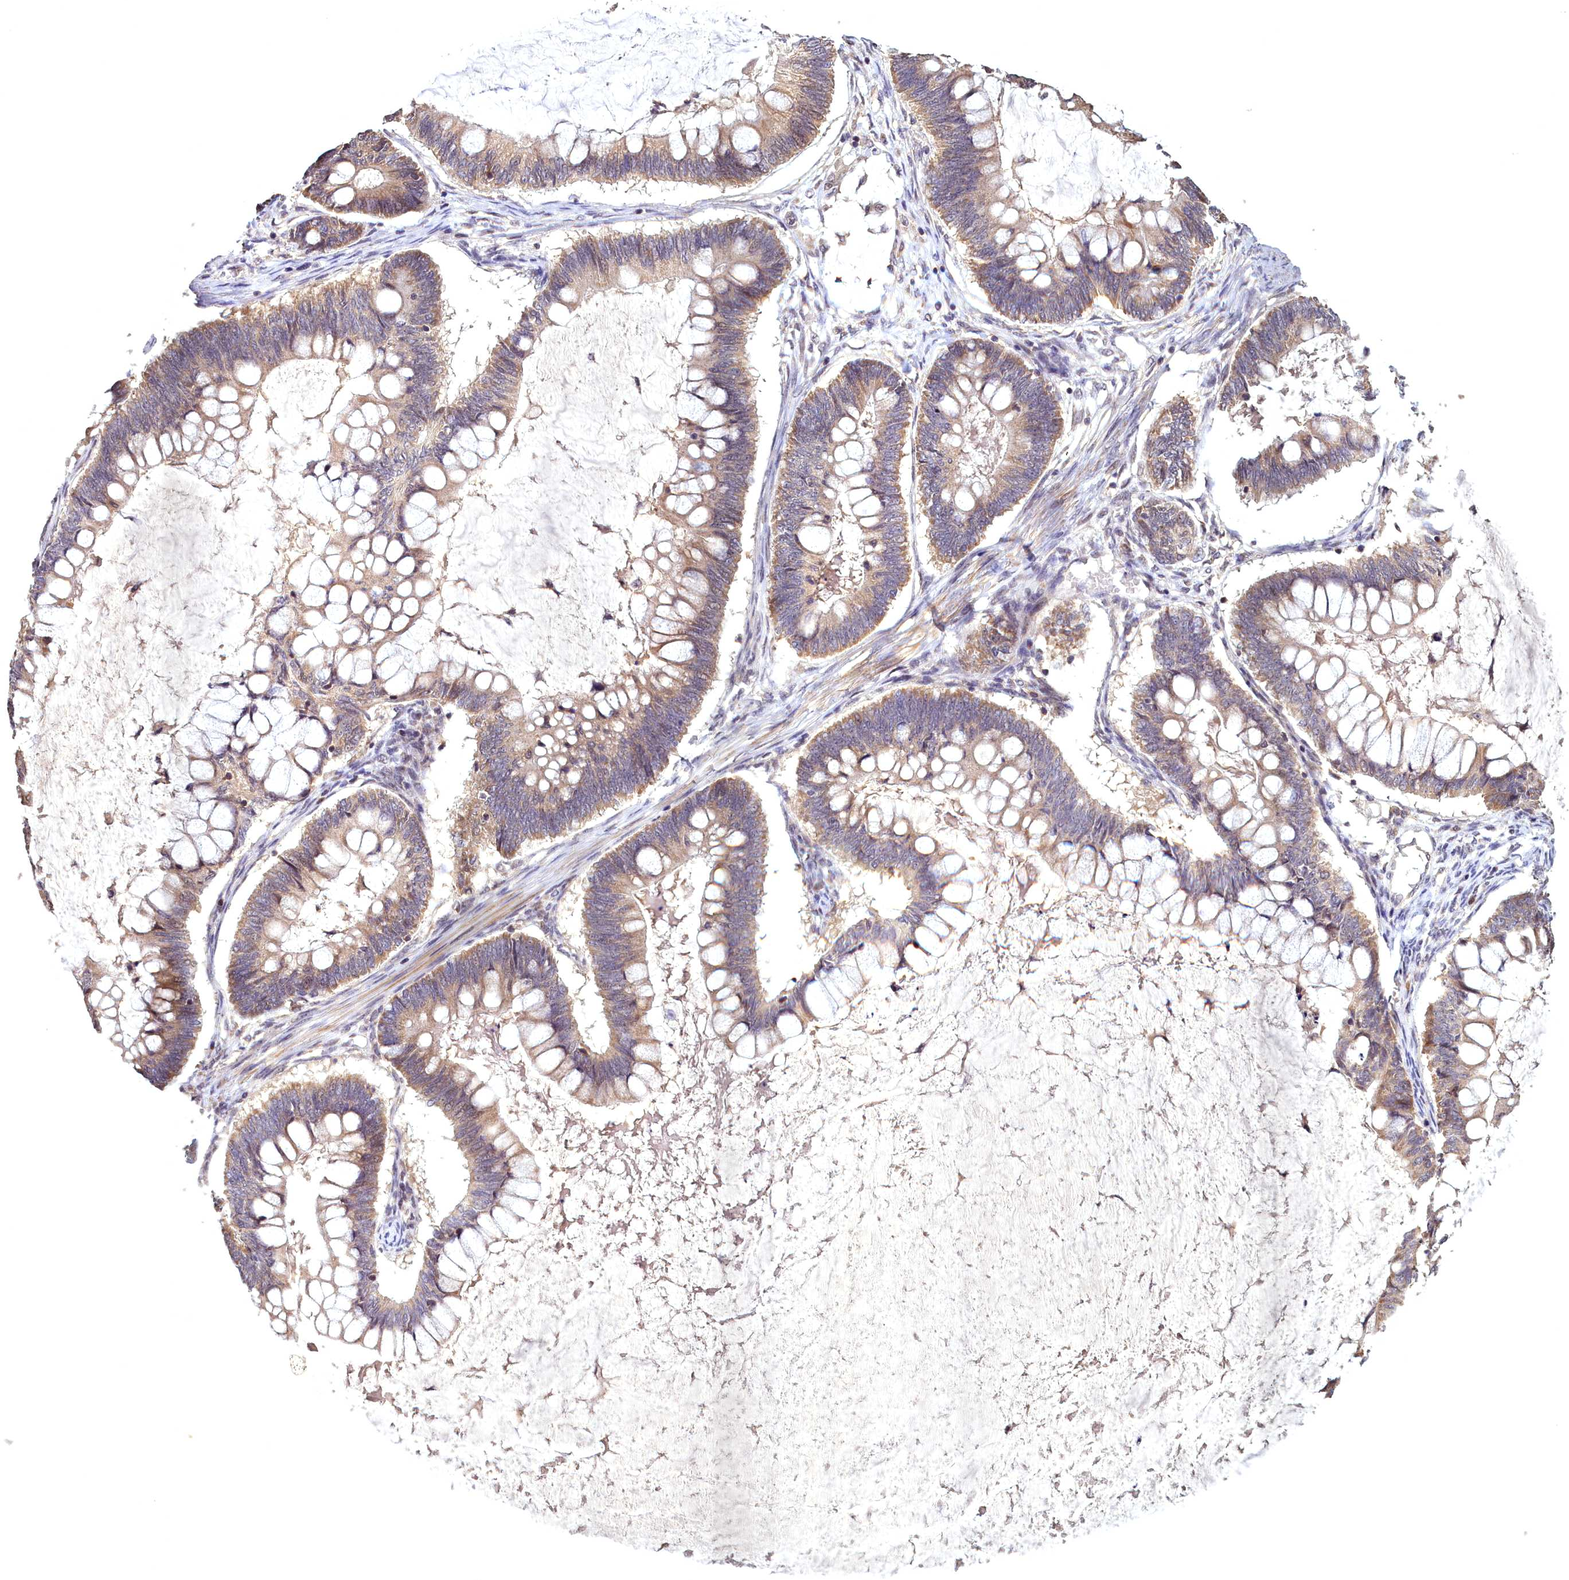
{"staining": {"intensity": "moderate", "quantity": ">75%", "location": "cytoplasmic/membranous"}, "tissue": "ovarian cancer", "cell_type": "Tumor cells", "image_type": "cancer", "snomed": [{"axis": "morphology", "description": "Cystadenocarcinoma, mucinous, NOS"}, {"axis": "topography", "description": "Ovary"}], "caption": "Immunohistochemistry (IHC) micrograph of mucinous cystadenocarcinoma (ovarian) stained for a protein (brown), which exhibits medium levels of moderate cytoplasmic/membranous positivity in about >75% of tumor cells.", "gene": "EPB41L4B", "patient": {"sex": "female", "age": 61}}